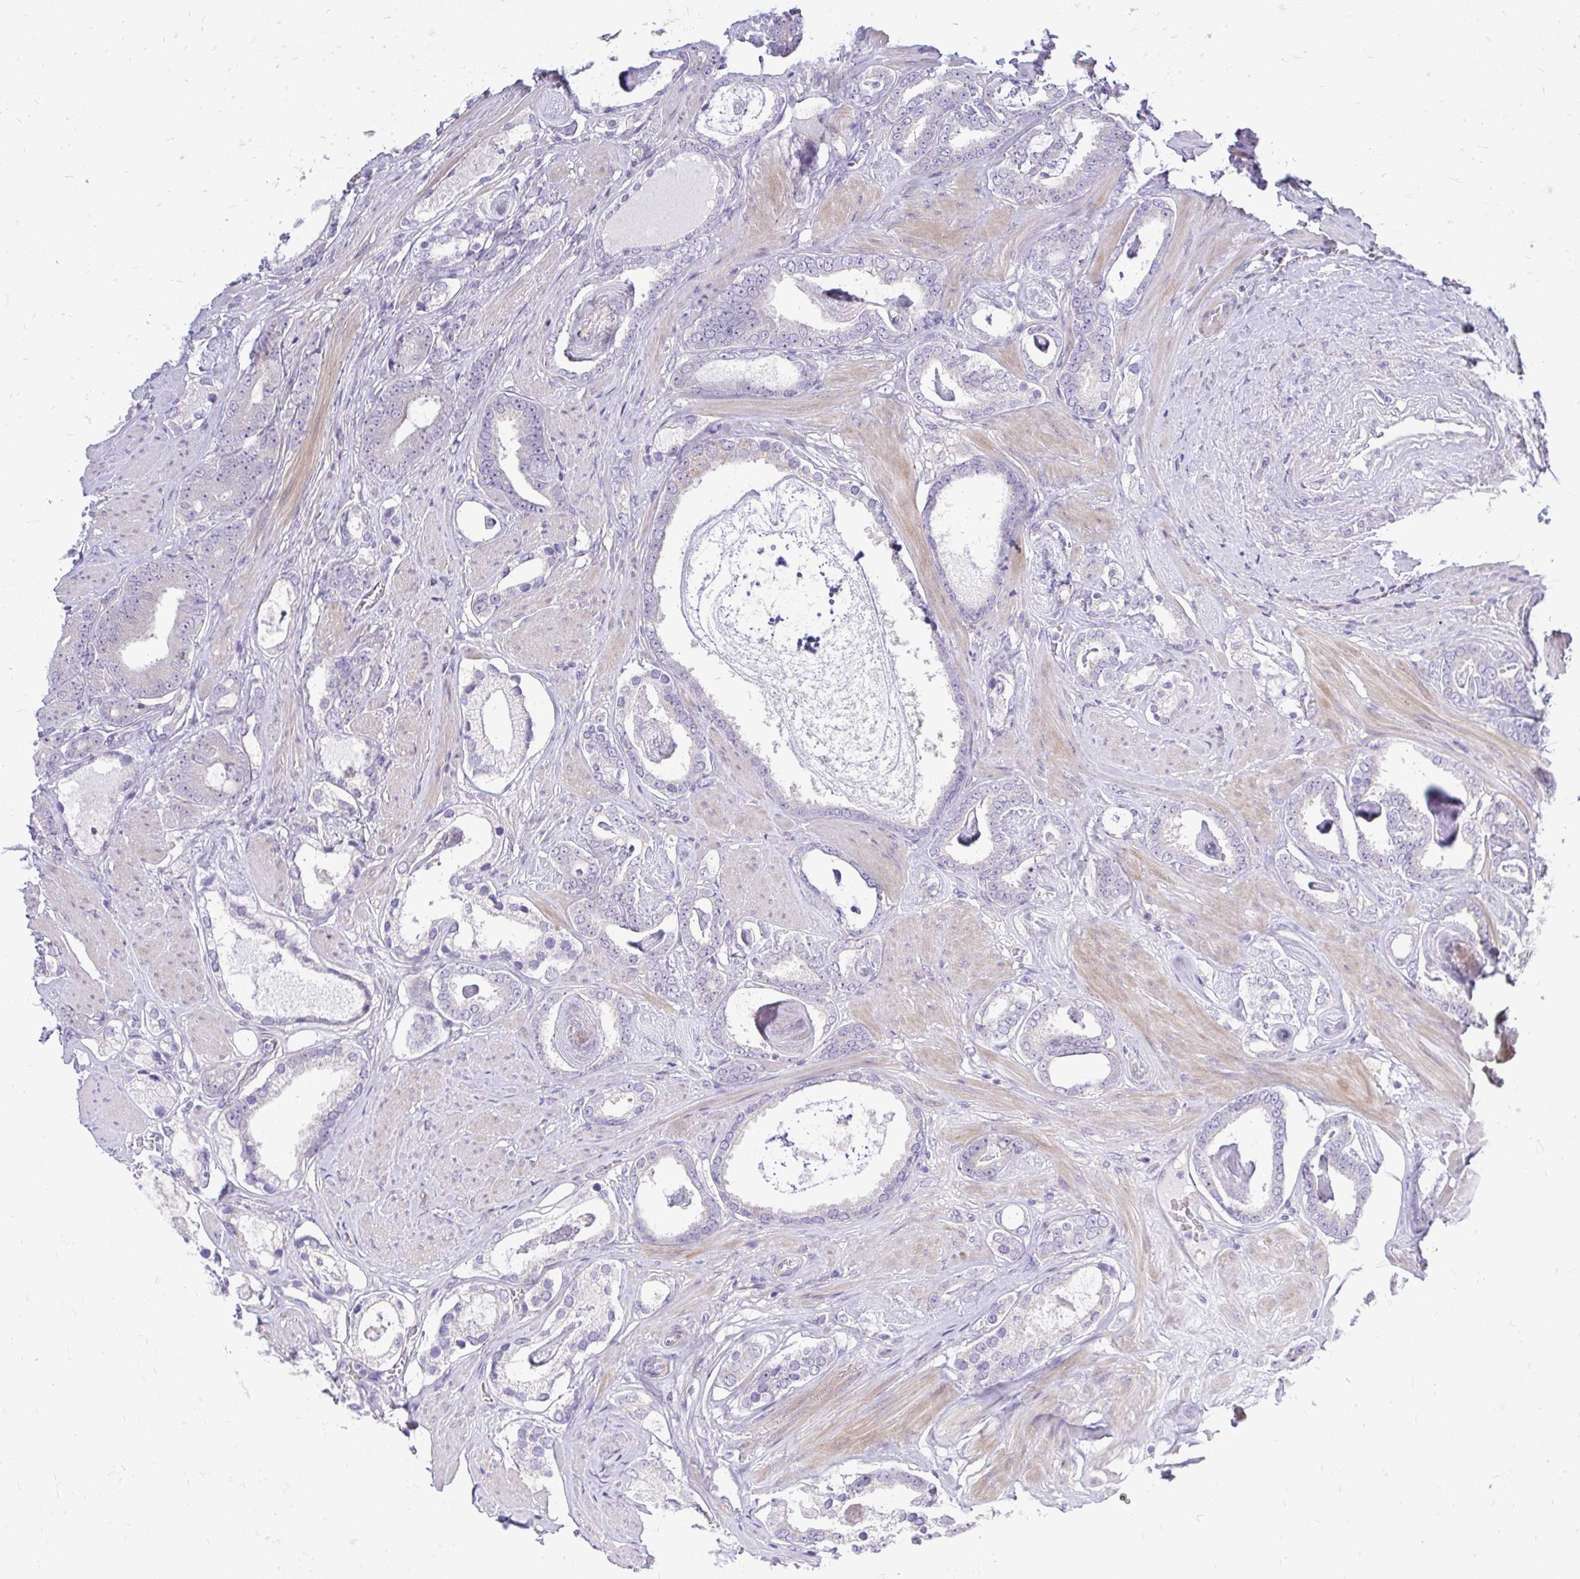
{"staining": {"intensity": "negative", "quantity": "none", "location": "none"}, "tissue": "prostate cancer", "cell_type": "Tumor cells", "image_type": "cancer", "snomed": [{"axis": "morphology", "description": "Adenocarcinoma, High grade"}, {"axis": "topography", "description": "Prostate"}], "caption": "This photomicrograph is of adenocarcinoma (high-grade) (prostate) stained with immunohistochemistry (IHC) to label a protein in brown with the nuclei are counter-stained blue. There is no staining in tumor cells. (DAB (3,3'-diaminobenzidine) IHC with hematoxylin counter stain).", "gene": "OR8D1", "patient": {"sex": "male", "age": 63}}